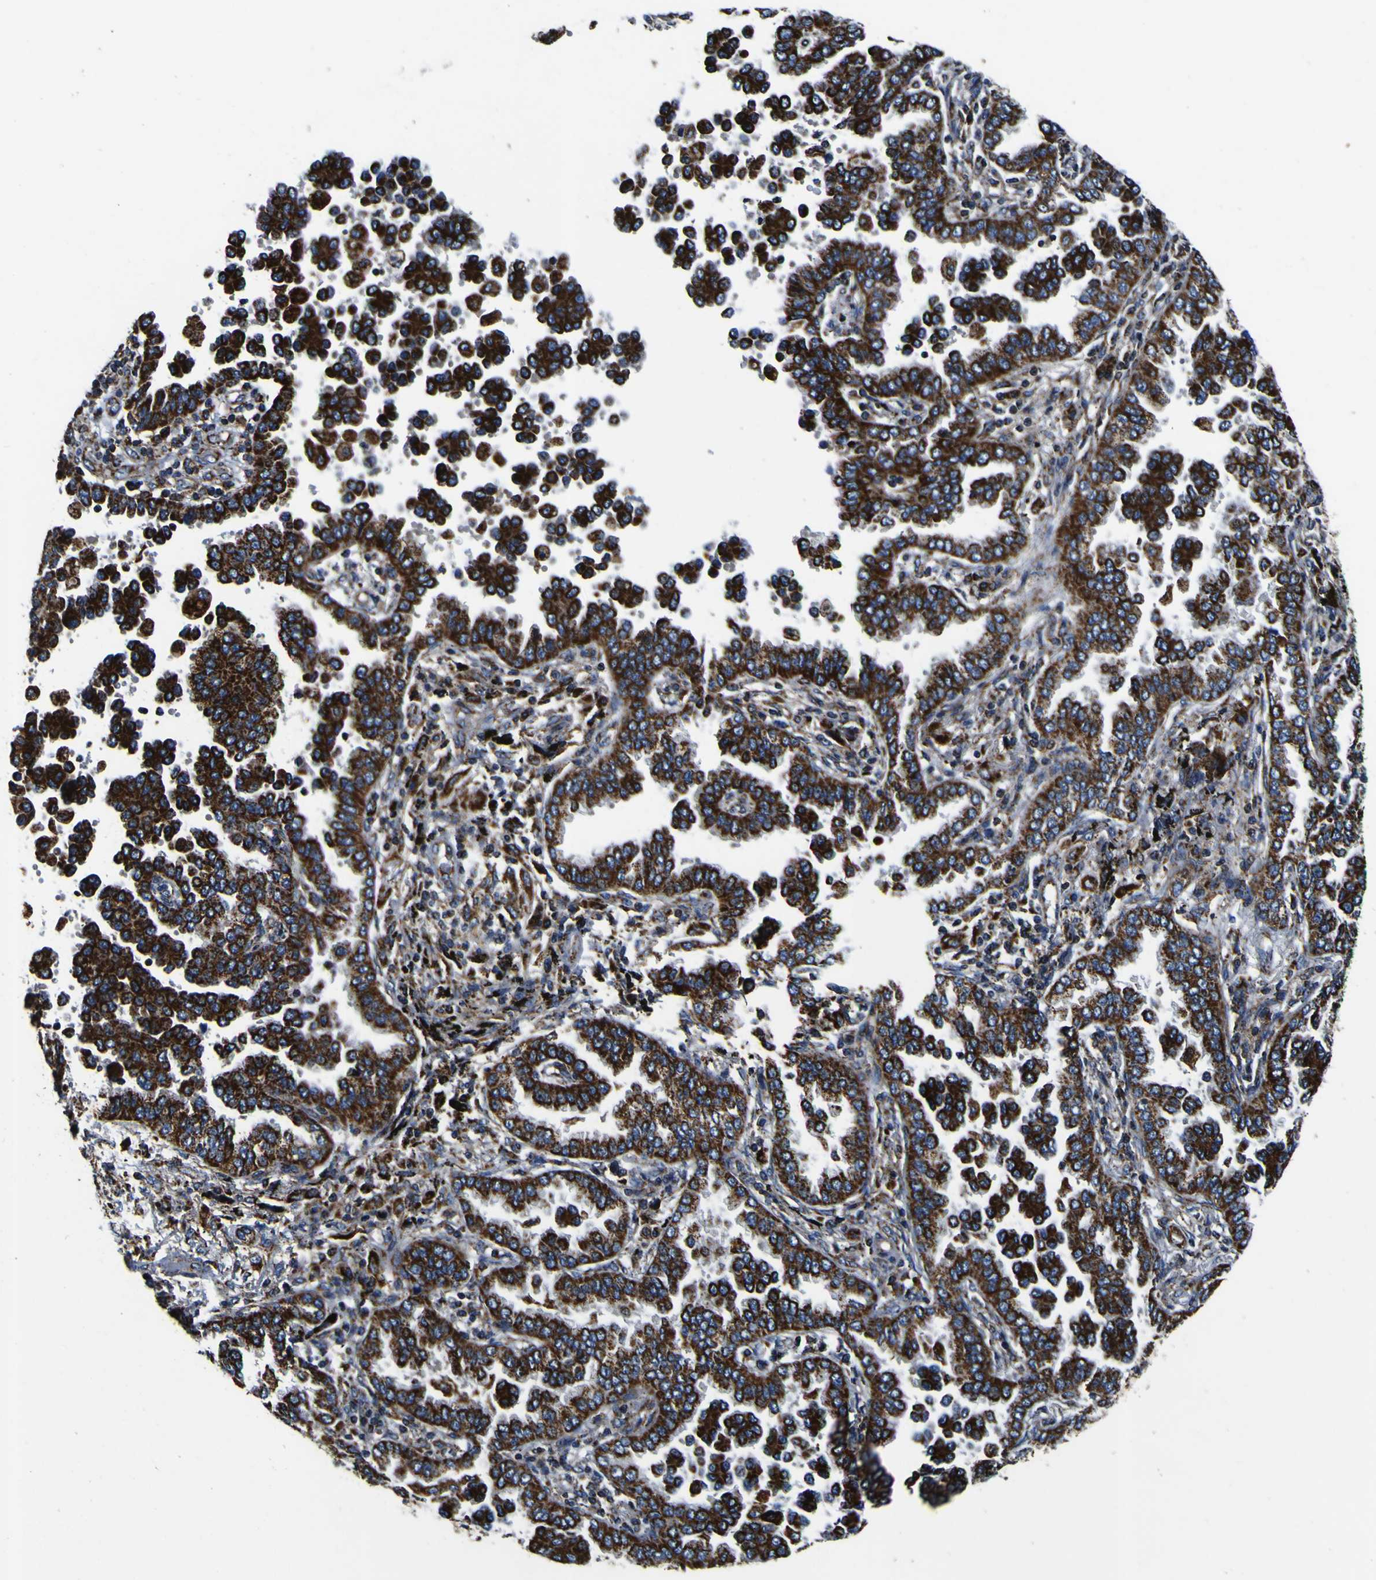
{"staining": {"intensity": "strong", "quantity": ">75%", "location": "cytoplasmic/membranous"}, "tissue": "lung cancer", "cell_type": "Tumor cells", "image_type": "cancer", "snomed": [{"axis": "morphology", "description": "Normal tissue, NOS"}, {"axis": "morphology", "description": "Adenocarcinoma, NOS"}, {"axis": "topography", "description": "Lung"}], "caption": "Immunohistochemical staining of human lung adenocarcinoma demonstrates high levels of strong cytoplasmic/membranous protein positivity in approximately >75% of tumor cells.", "gene": "PTRH2", "patient": {"sex": "male", "age": 59}}